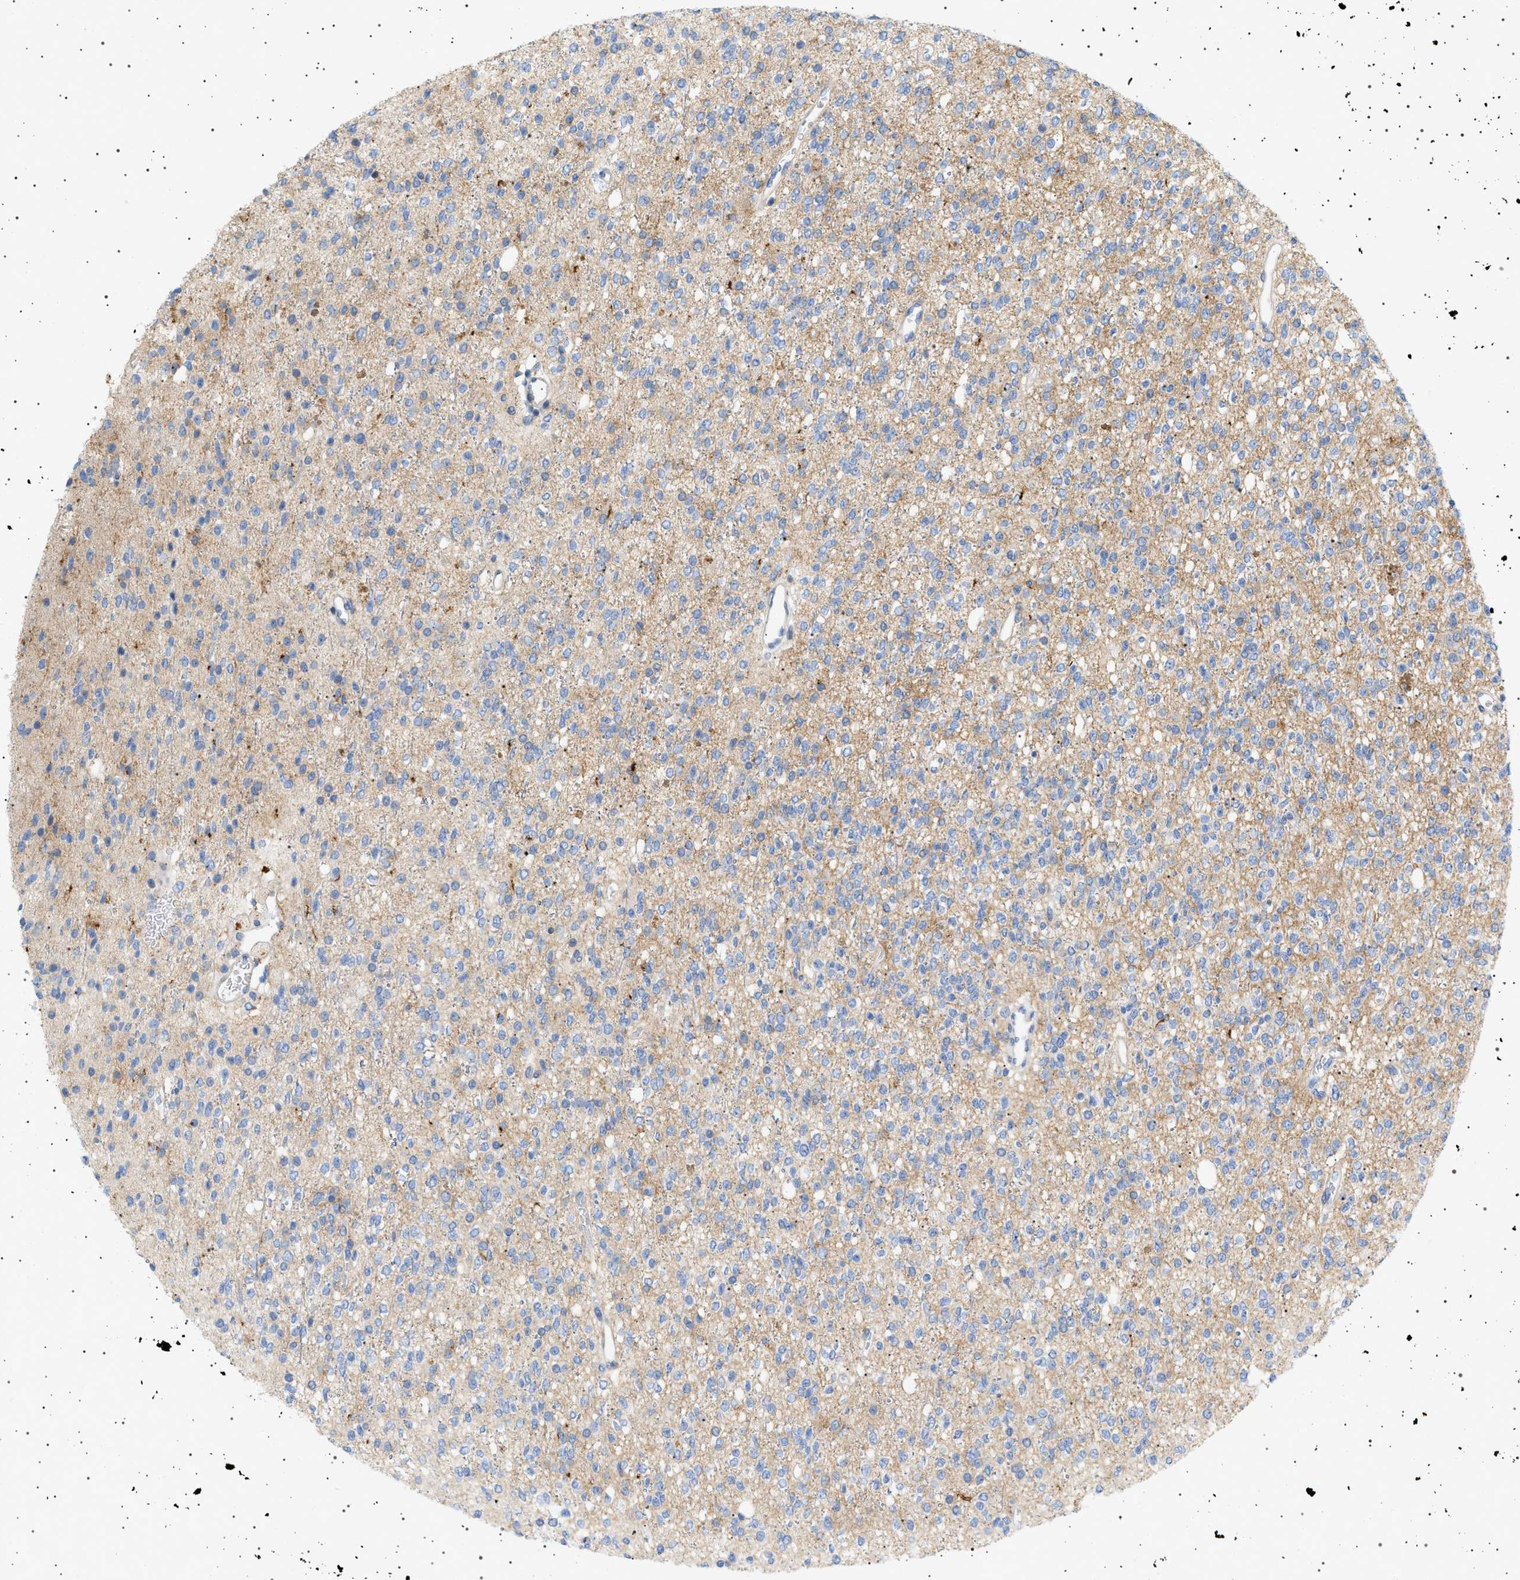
{"staining": {"intensity": "negative", "quantity": "none", "location": "none"}, "tissue": "glioma", "cell_type": "Tumor cells", "image_type": "cancer", "snomed": [{"axis": "morphology", "description": "Glioma, malignant, High grade"}, {"axis": "topography", "description": "Brain"}], "caption": "Immunohistochemical staining of human glioma reveals no significant positivity in tumor cells.", "gene": "ADCY10", "patient": {"sex": "male", "age": 34}}